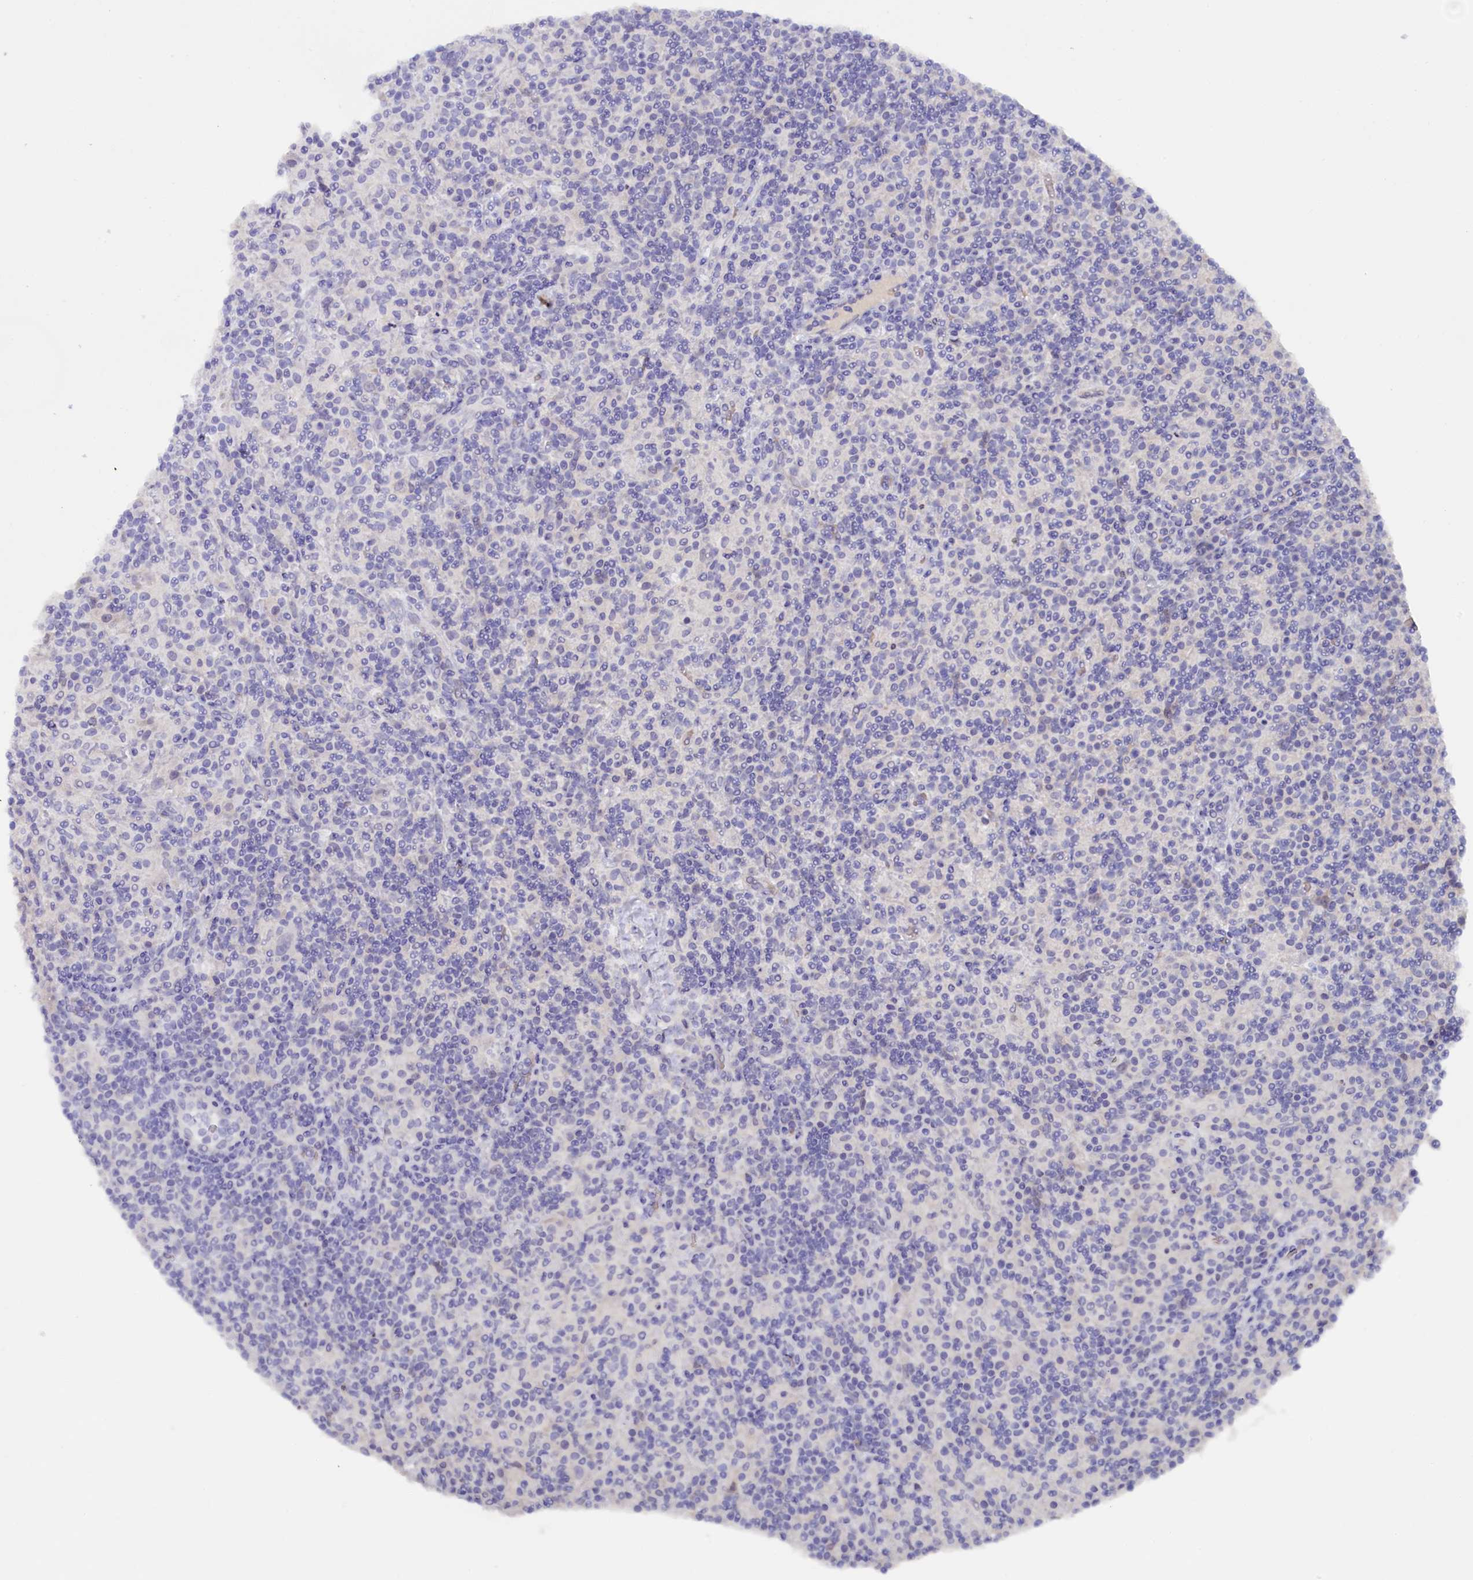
{"staining": {"intensity": "negative", "quantity": "none", "location": "none"}, "tissue": "lymphoma", "cell_type": "Tumor cells", "image_type": "cancer", "snomed": [{"axis": "morphology", "description": "Hodgkin's disease, NOS"}, {"axis": "topography", "description": "Lymph node"}], "caption": "Immunohistochemistry (IHC) histopathology image of lymphoma stained for a protein (brown), which displays no expression in tumor cells.", "gene": "ZSWIM4", "patient": {"sex": "male", "age": 70}}